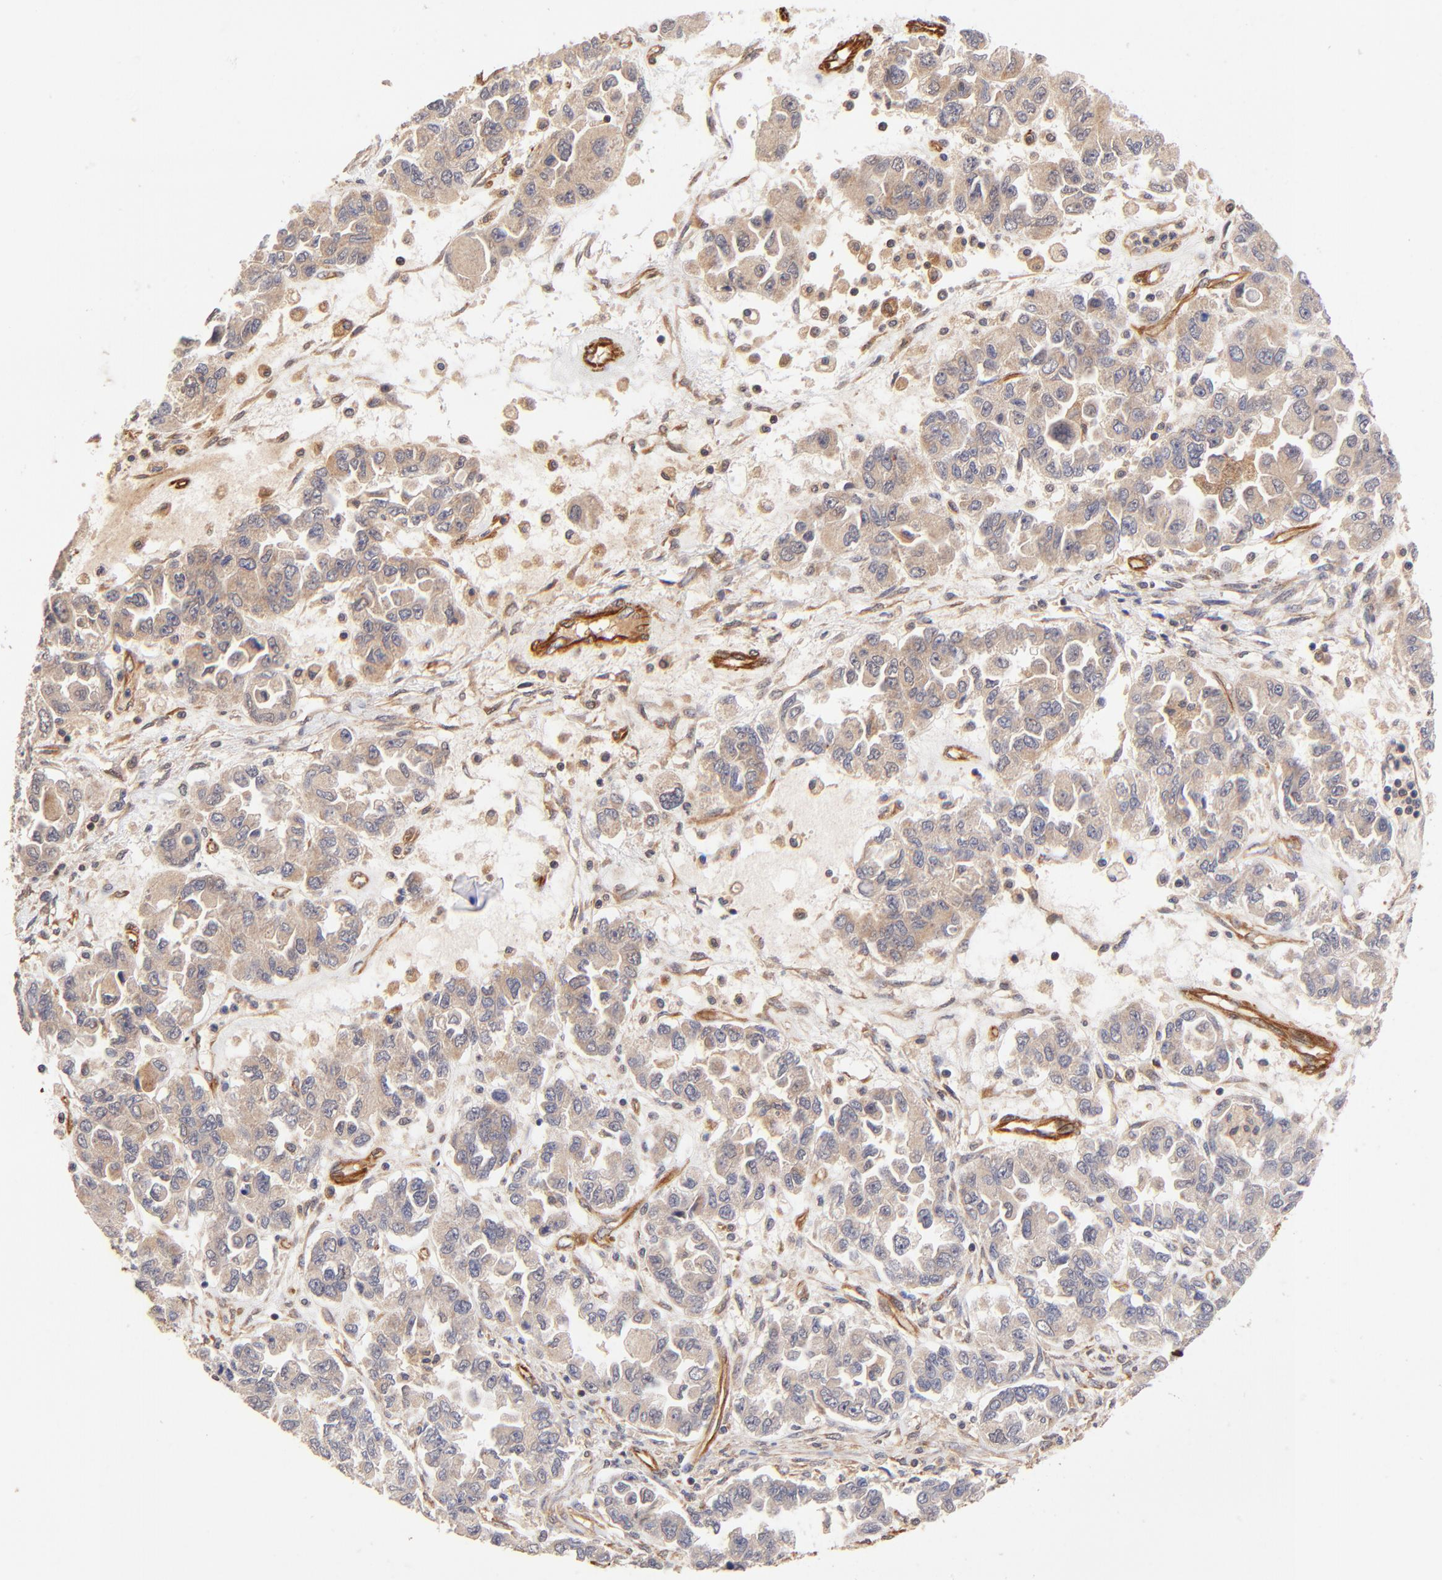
{"staining": {"intensity": "weak", "quantity": ">75%", "location": "cytoplasmic/membranous"}, "tissue": "ovarian cancer", "cell_type": "Tumor cells", "image_type": "cancer", "snomed": [{"axis": "morphology", "description": "Cystadenocarcinoma, serous, NOS"}, {"axis": "topography", "description": "Ovary"}], "caption": "Ovarian cancer (serous cystadenocarcinoma) tissue reveals weak cytoplasmic/membranous staining in approximately >75% of tumor cells", "gene": "TNFAIP3", "patient": {"sex": "female", "age": 84}}